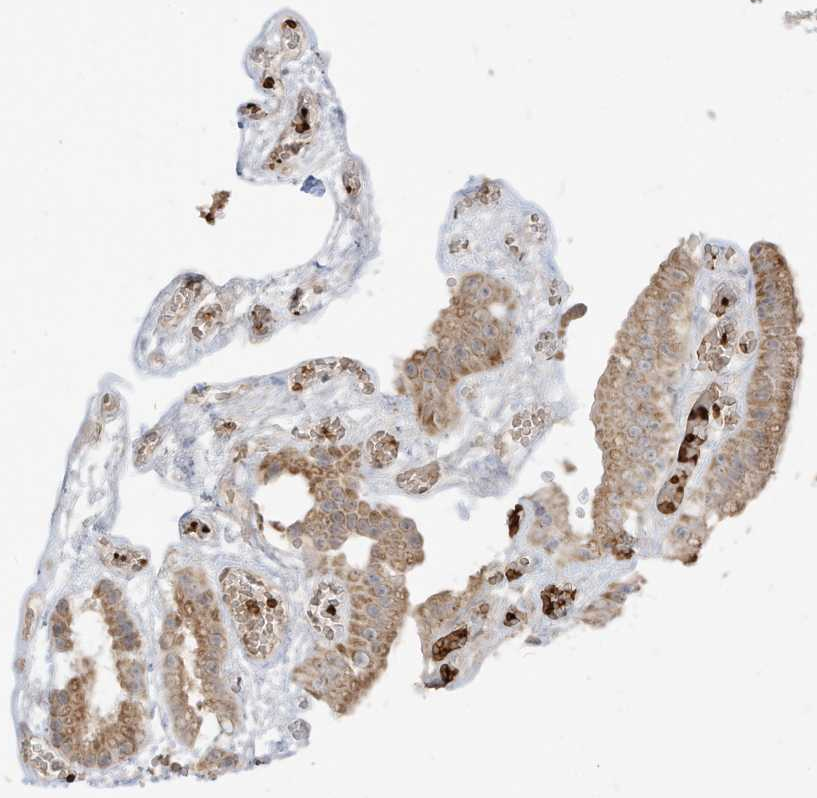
{"staining": {"intensity": "moderate", "quantity": ">75%", "location": "cytoplasmic/membranous"}, "tissue": "gallbladder", "cell_type": "Glandular cells", "image_type": "normal", "snomed": [{"axis": "morphology", "description": "Normal tissue, NOS"}, {"axis": "topography", "description": "Gallbladder"}], "caption": "This is a photomicrograph of IHC staining of unremarkable gallbladder, which shows moderate expression in the cytoplasmic/membranous of glandular cells.", "gene": "MTUS2", "patient": {"sex": "female", "age": 64}}